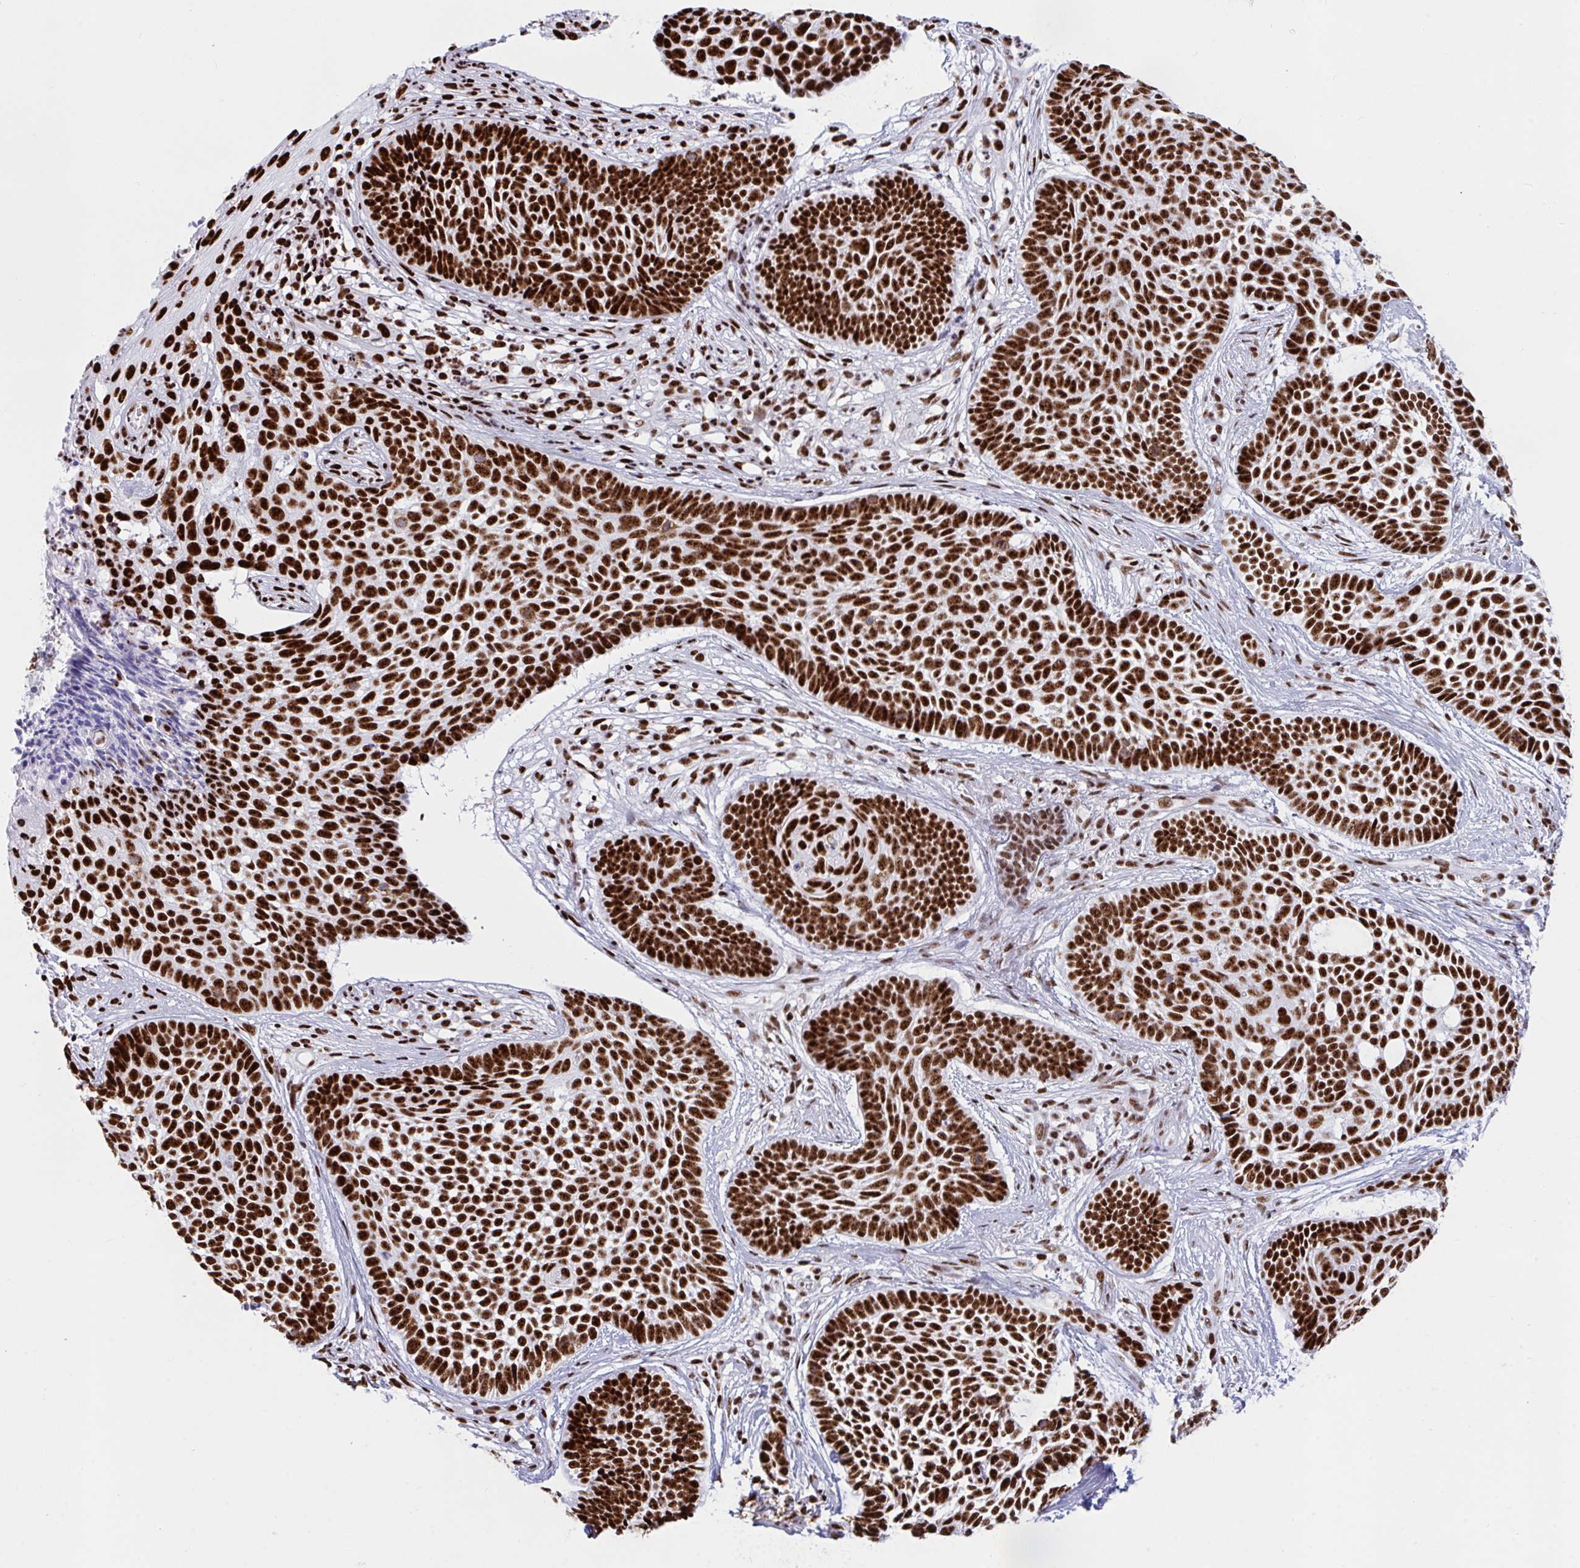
{"staining": {"intensity": "strong", "quantity": ">75%", "location": "nuclear"}, "tissue": "skin cancer", "cell_type": "Tumor cells", "image_type": "cancer", "snomed": [{"axis": "morphology", "description": "Basal cell carcinoma"}, {"axis": "topography", "description": "Skin"}], "caption": "An immunohistochemistry image of tumor tissue is shown. Protein staining in brown highlights strong nuclear positivity in skin cancer (basal cell carcinoma) within tumor cells. The staining is performed using DAB (3,3'-diaminobenzidine) brown chromogen to label protein expression. The nuclei are counter-stained blue using hematoxylin.", "gene": "IKZF2", "patient": {"sex": "female", "age": 89}}